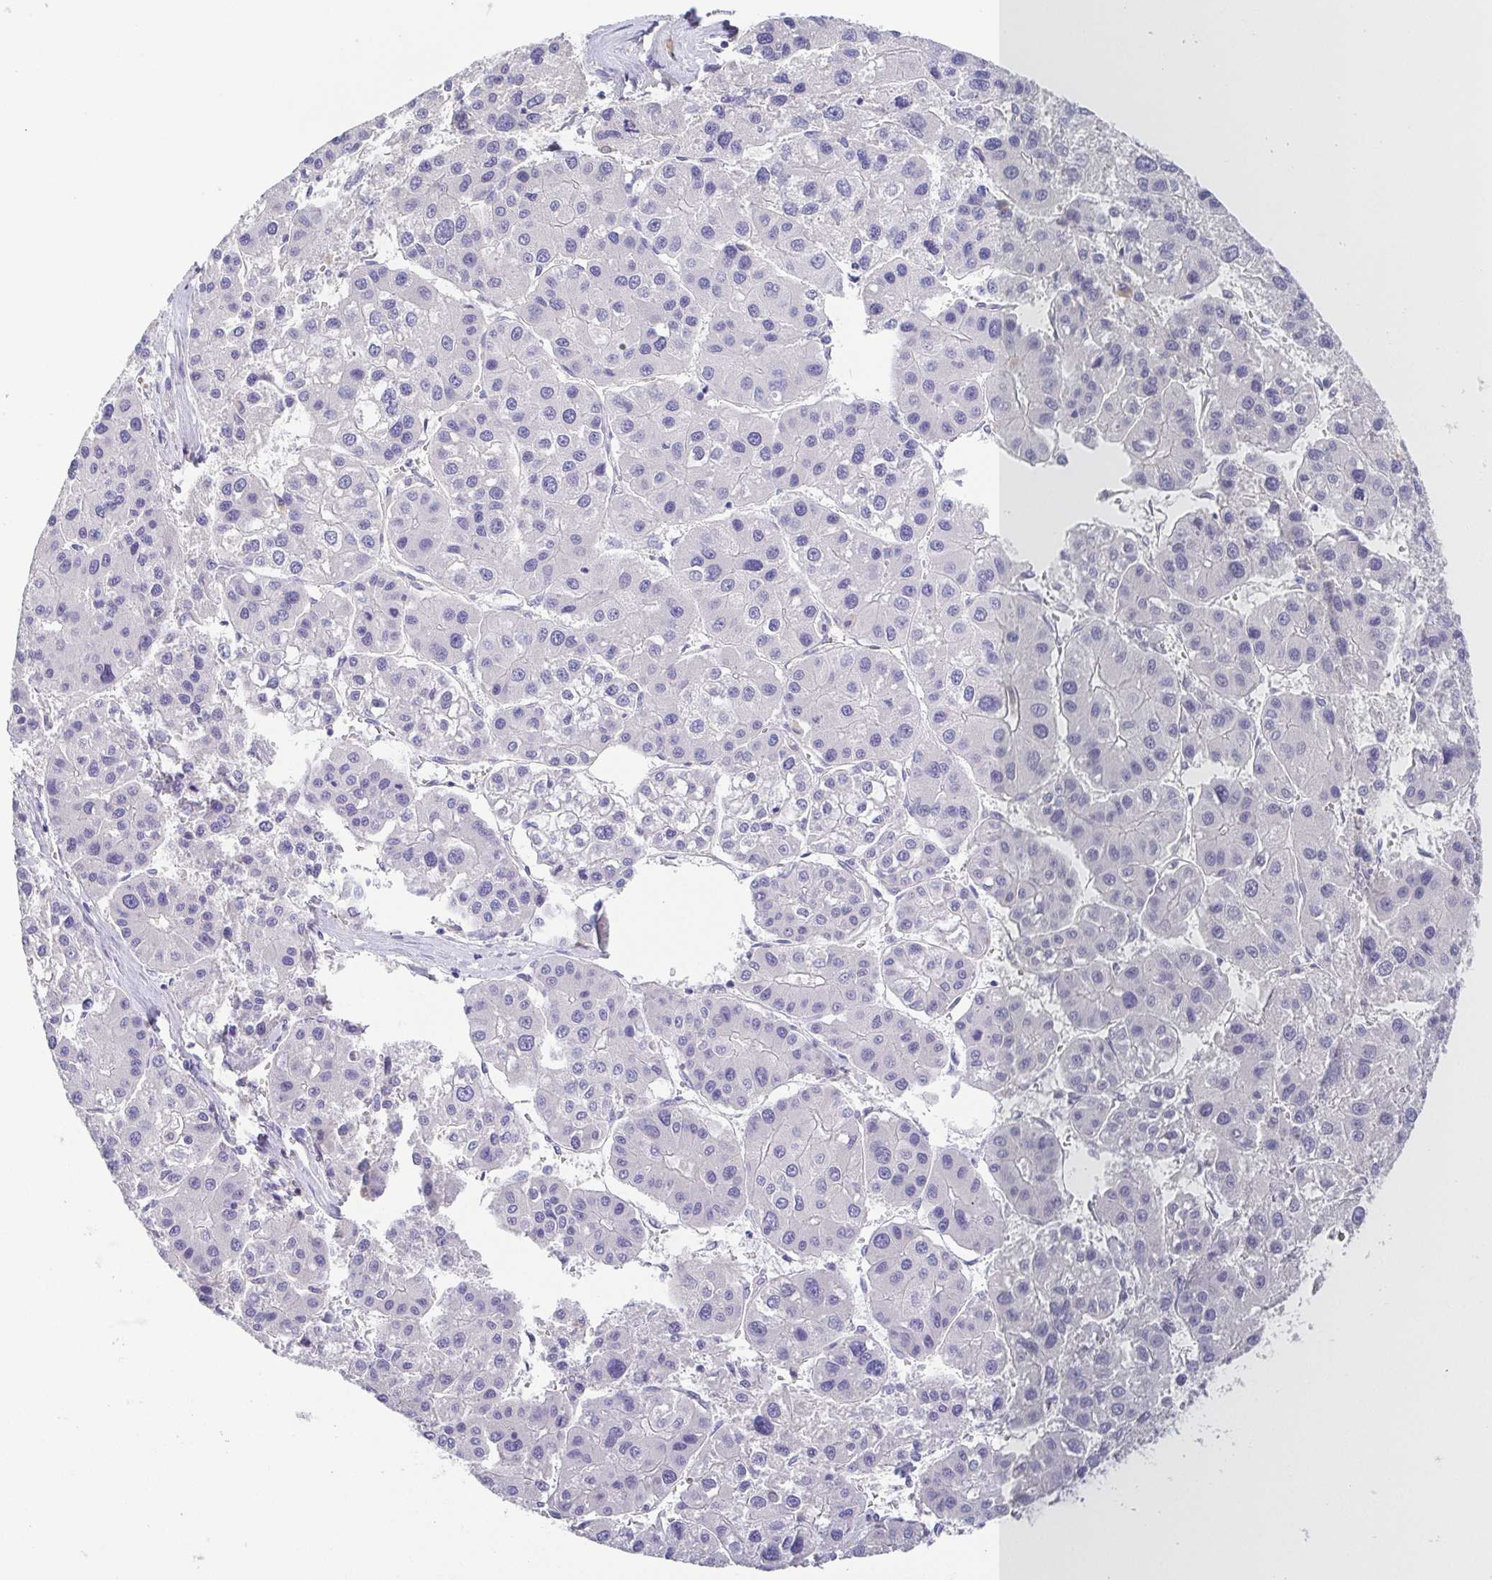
{"staining": {"intensity": "negative", "quantity": "none", "location": "none"}, "tissue": "liver cancer", "cell_type": "Tumor cells", "image_type": "cancer", "snomed": [{"axis": "morphology", "description": "Carcinoma, Hepatocellular, NOS"}, {"axis": "topography", "description": "Liver"}], "caption": "The micrograph displays no staining of tumor cells in liver cancer (hepatocellular carcinoma).", "gene": "PKDREJ", "patient": {"sex": "male", "age": 73}}